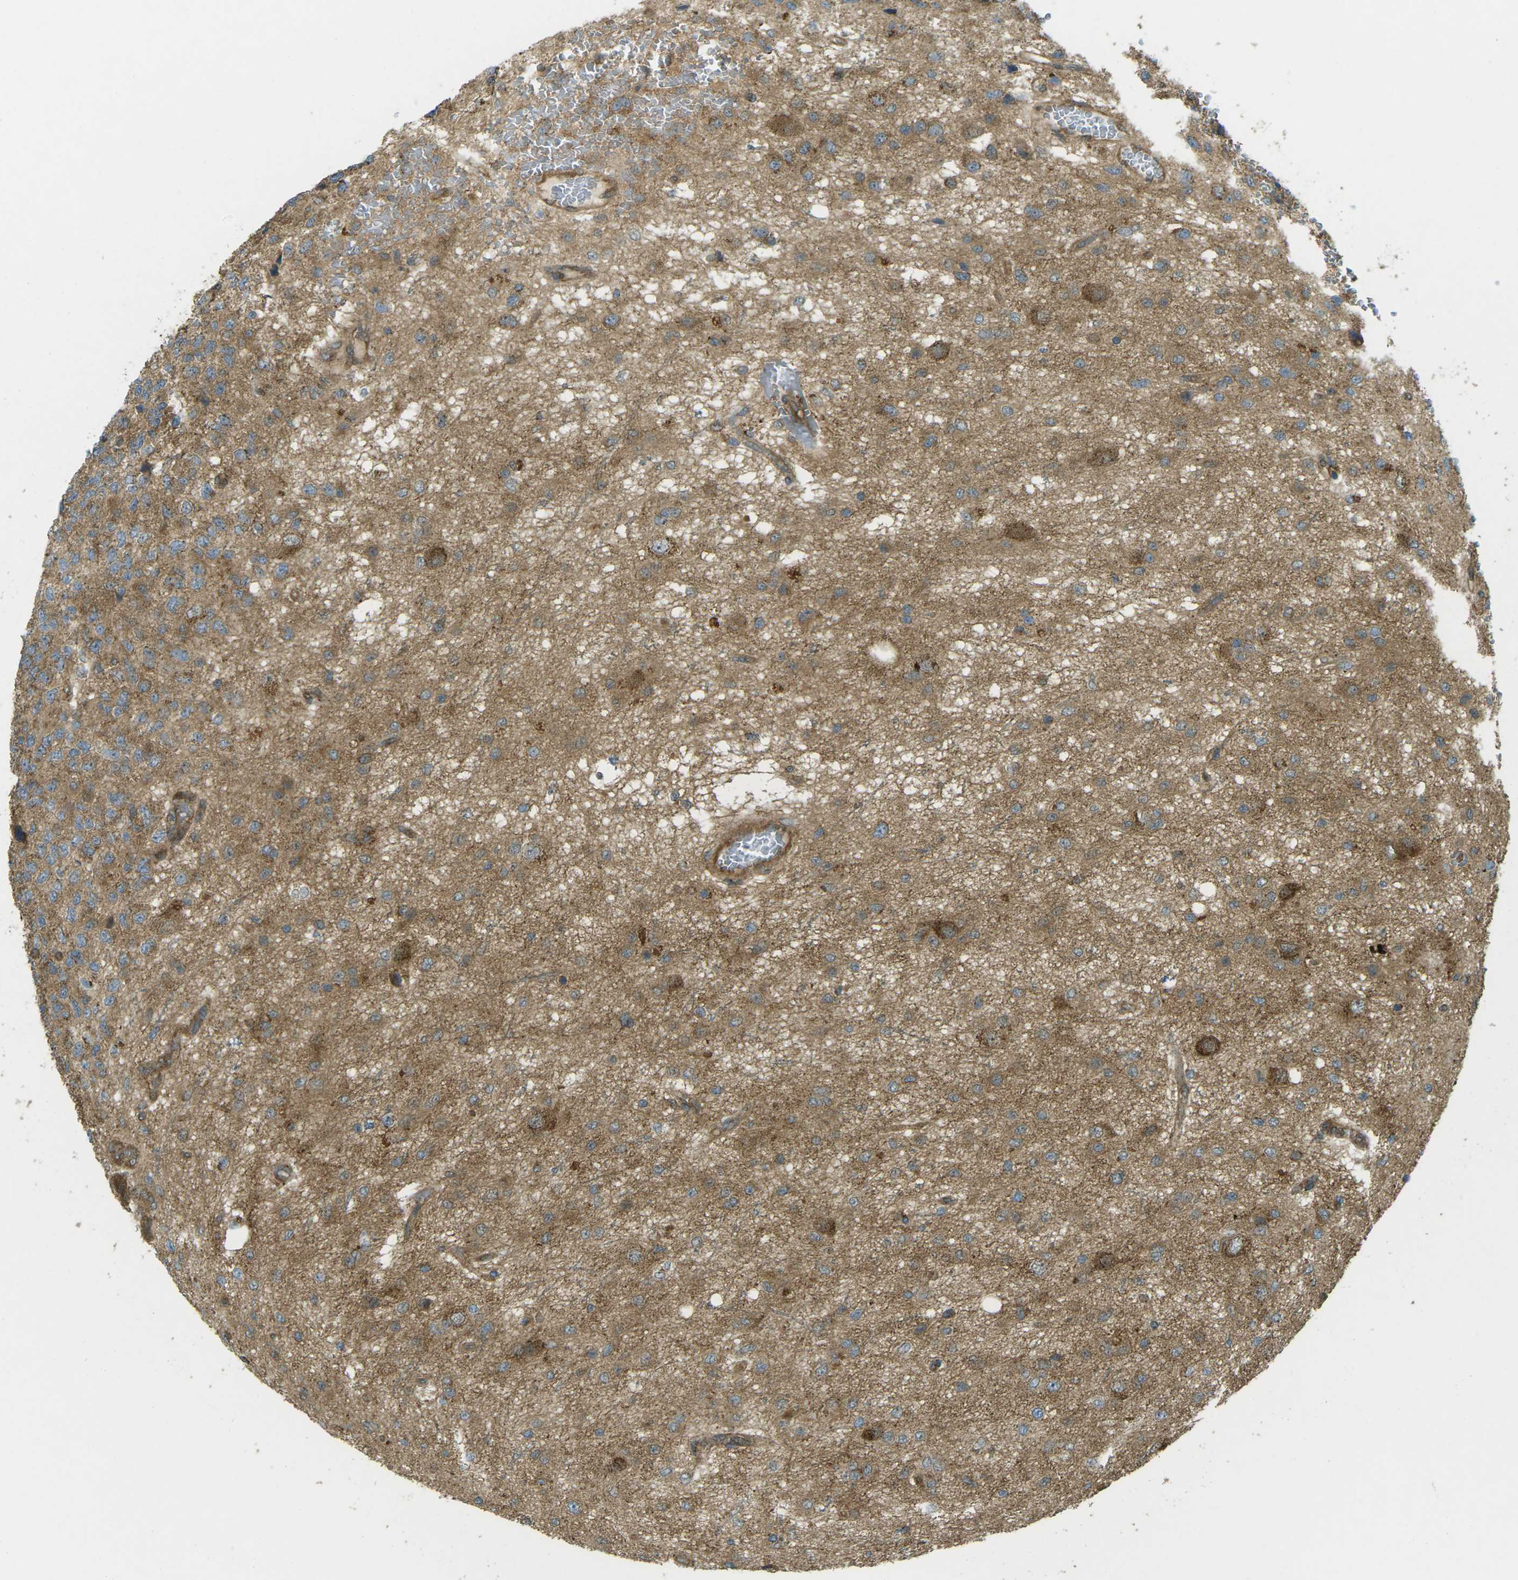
{"staining": {"intensity": "moderate", "quantity": "25%-75%", "location": "cytoplasmic/membranous"}, "tissue": "glioma", "cell_type": "Tumor cells", "image_type": "cancer", "snomed": [{"axis": "morphology", "description": "Glioma, malignant, High grade"}, {"axis": "topography", "description": "pancreas cauda"}], "caption": "IHC (DAB (3,3'-diaminobenzidine)) staining of human glioma displays moderate cytoplasmic/membranous protein staining in approximately 25%-75% of tumor cells. The staining was performed using DAB (3,3'-diaminobenzidine), with brown indicating positive protein expression. Nuclei are stained blue with hematoxylin.", "gene": "CHMP3", "patient": {"sex": "male", "age": 60}}